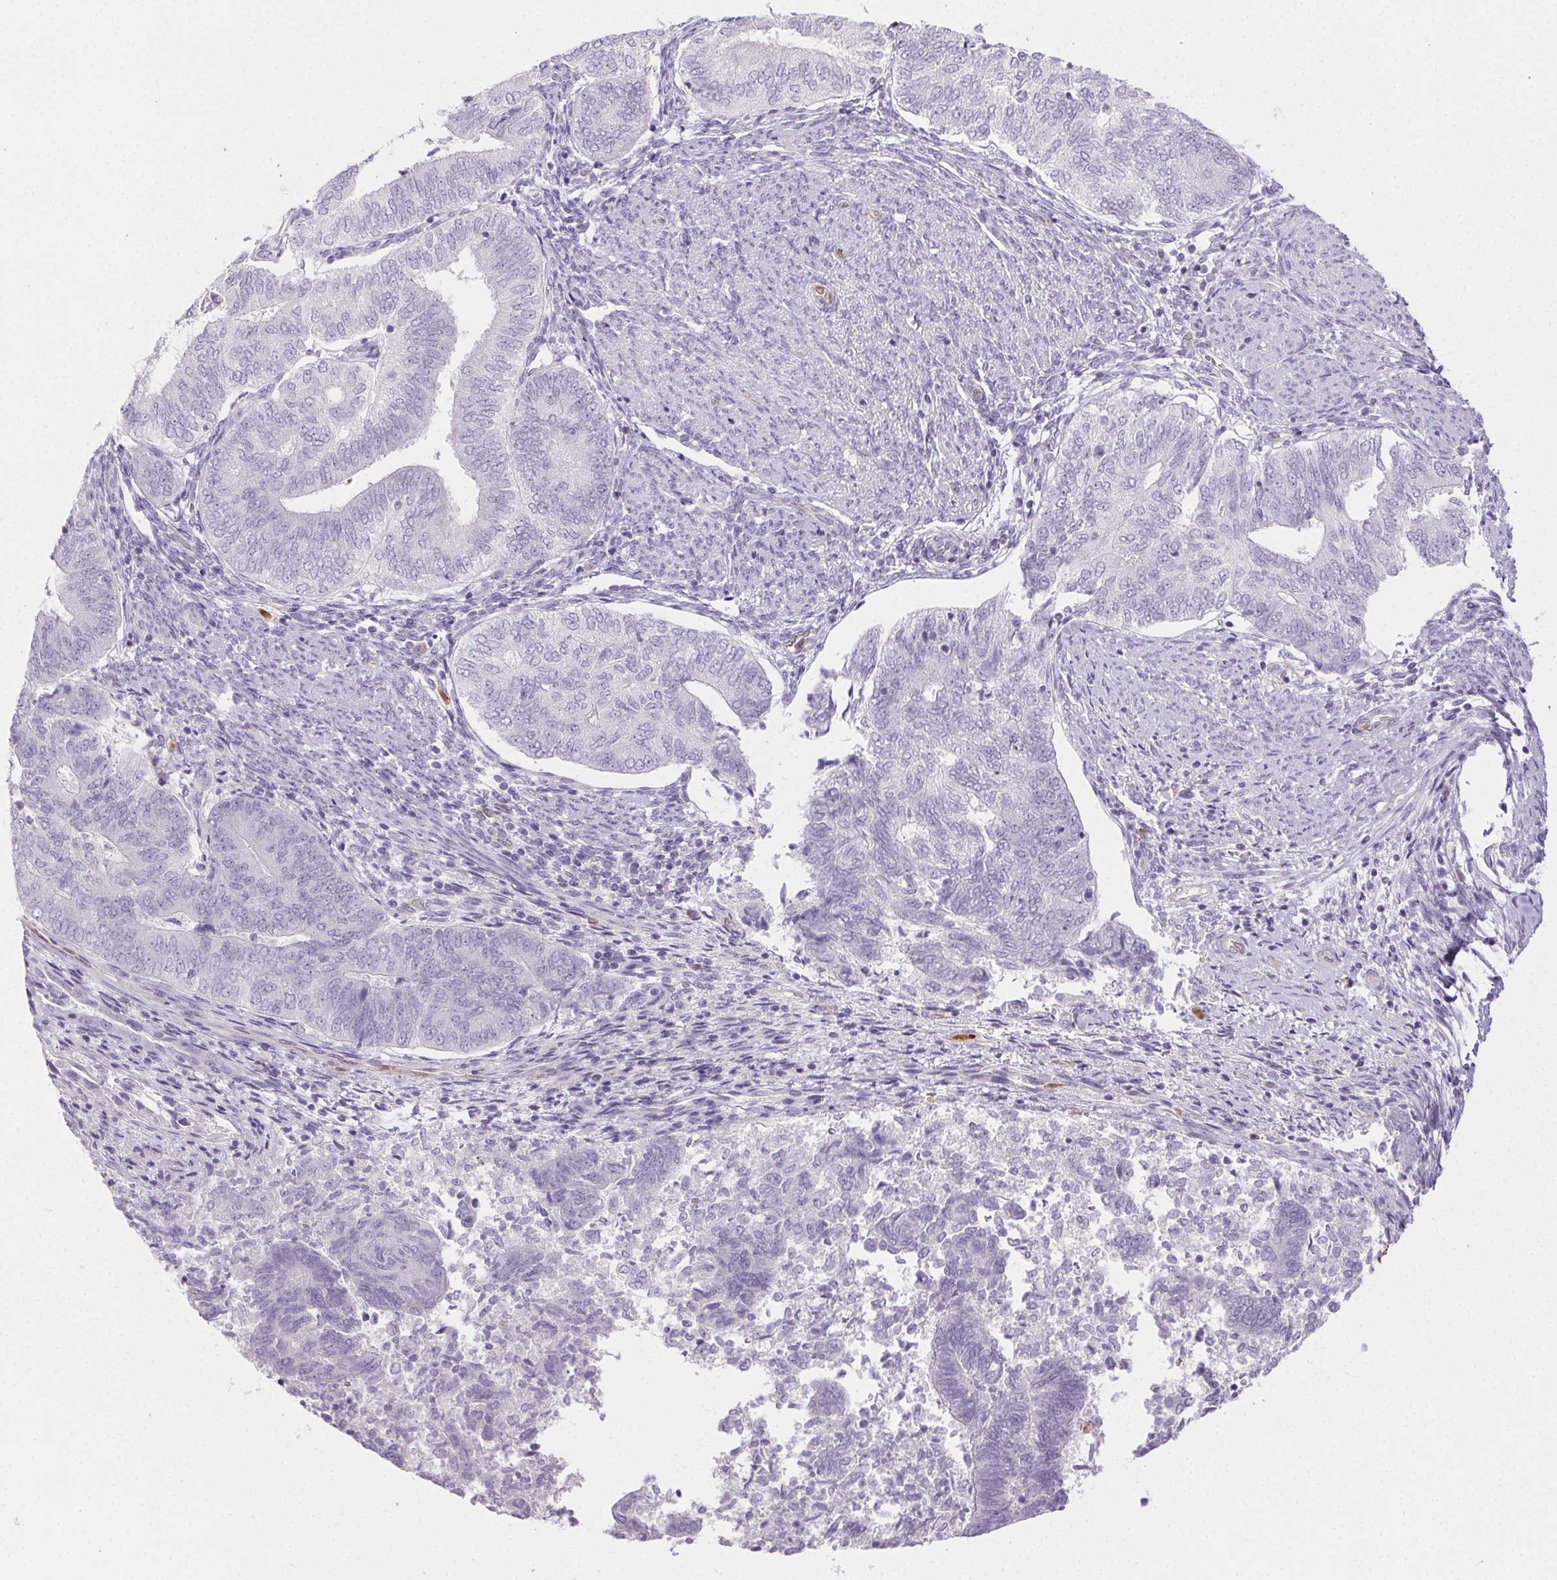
{"staining": {"intensity": "negative", "quantity": "none", "location": "none"}, "tissue": "endometrial cancer", "cell_type": "Tumor cells", "image_type": "cancer", "snomed": [{"axis": "morphology", "description": "Adenocarcinoma, NOS"}, {"axis": "topography", "description": "Endometrium"}], "caption": "DAB immunohistochemical staining of endometrial cancer (adenocarcinoma) demonstrates no significant staining in tumor cells.", "gene": "TMEM45A", "patient": {"sex": "female", "age": 65}}